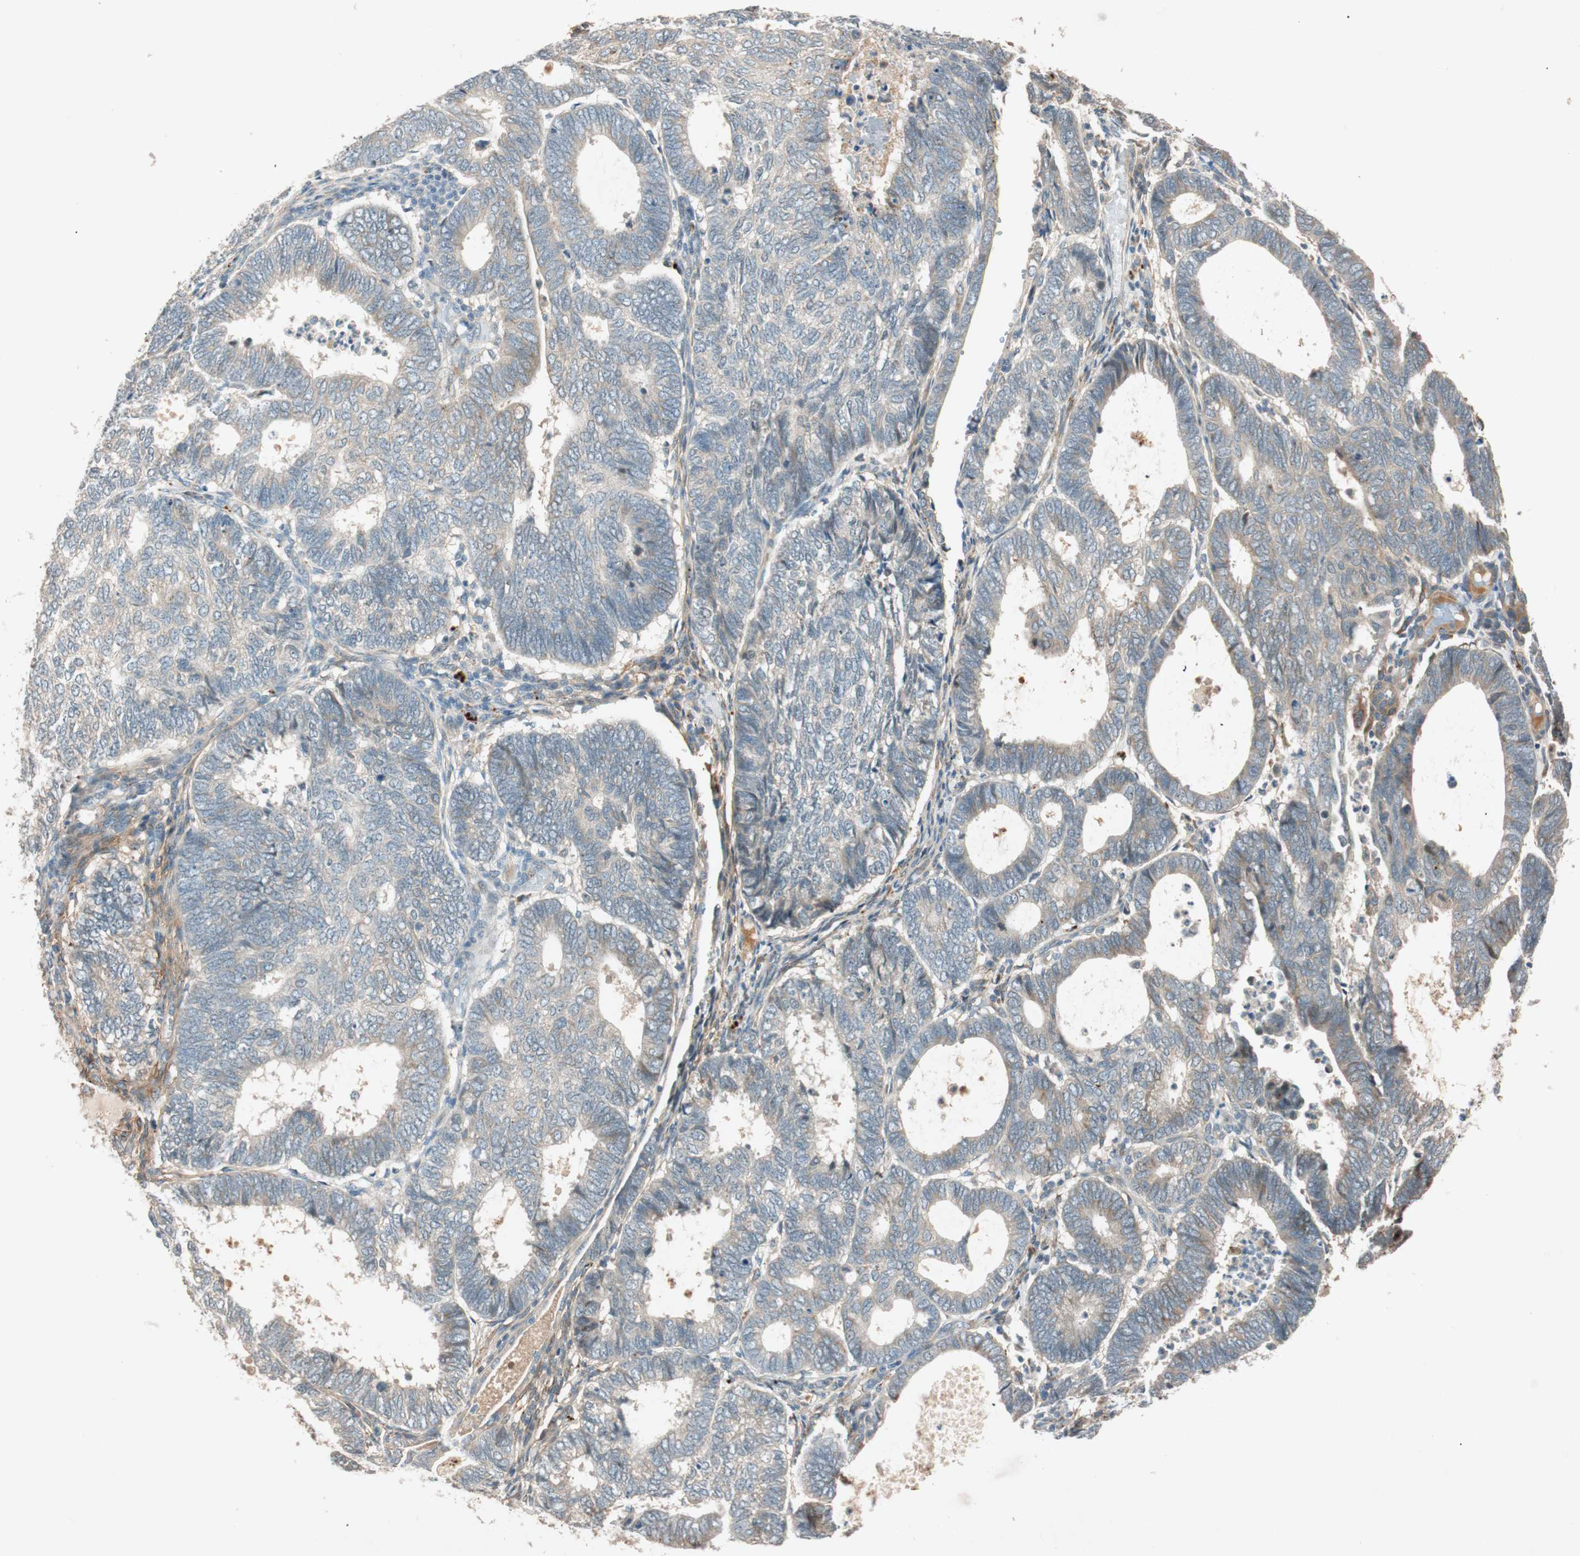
{"staining": {"intensity": "moderate", "quantity": "<25%", "location": "cytoplasmic/membranous"}, "tissue": "endometrial cancer", "cell_type": "Tumor cells", "image_type": "cancer", "snomed": [{"axis": "morphology", "description": "Adenocarcinoma, NOS"}, {"axis": "topography", "description": "Uterus"}], "caption": "IHC micrograph of human adenocarcinoma (endometrial) stained for a protein (brown), which demonstrates low levels of moderate cytoplasmic/membranous expression in approximately <25% of tumor cells.", "gene": "EPHA6", "patient": {"sex": "female", "age": 60}}